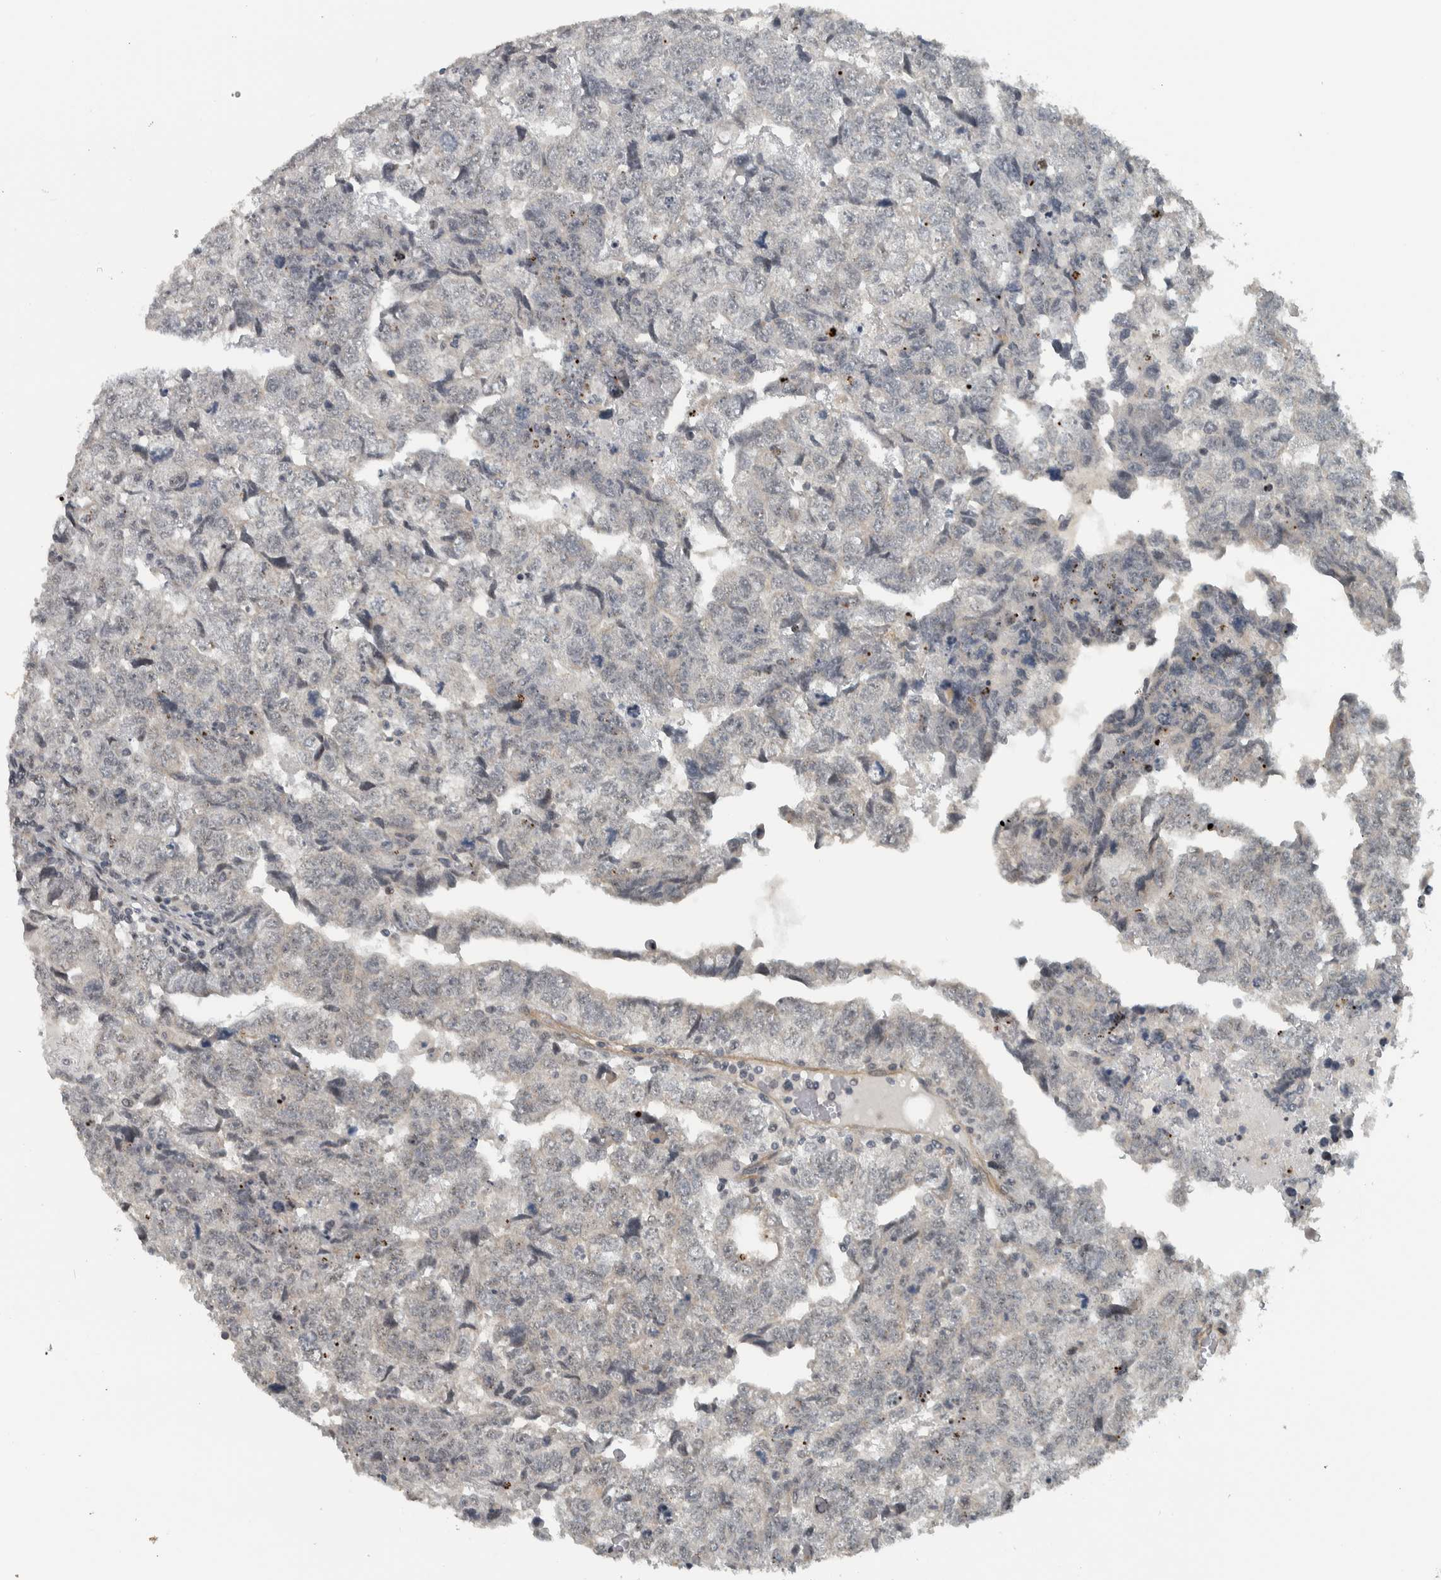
{"staining": {"intensity": "negative", "quantity": "none", "location": "none"}, "tissue": "testis cancer", "cell_type": "Tumor cells", "image_type": "cancer", "snomed": [{"axis": "morphology", "description": "Carcinoma, Embryonal, NOS"}, {"axis": "topography", "description": "Testis"}], "caption": "The immunohistochemistry (IHC) image has no significant expression in tumor cells of testis embryonal carcinoma tissue. The staining was performed using DAB (3,3'-diaminobenzidine) to visualize the protein expression in brown, while the nuclei were stained in blue with hematoxylin (Magnification: 20x).", "gene": "NAPG", "patient": {"sex": "male", "age": 36}}